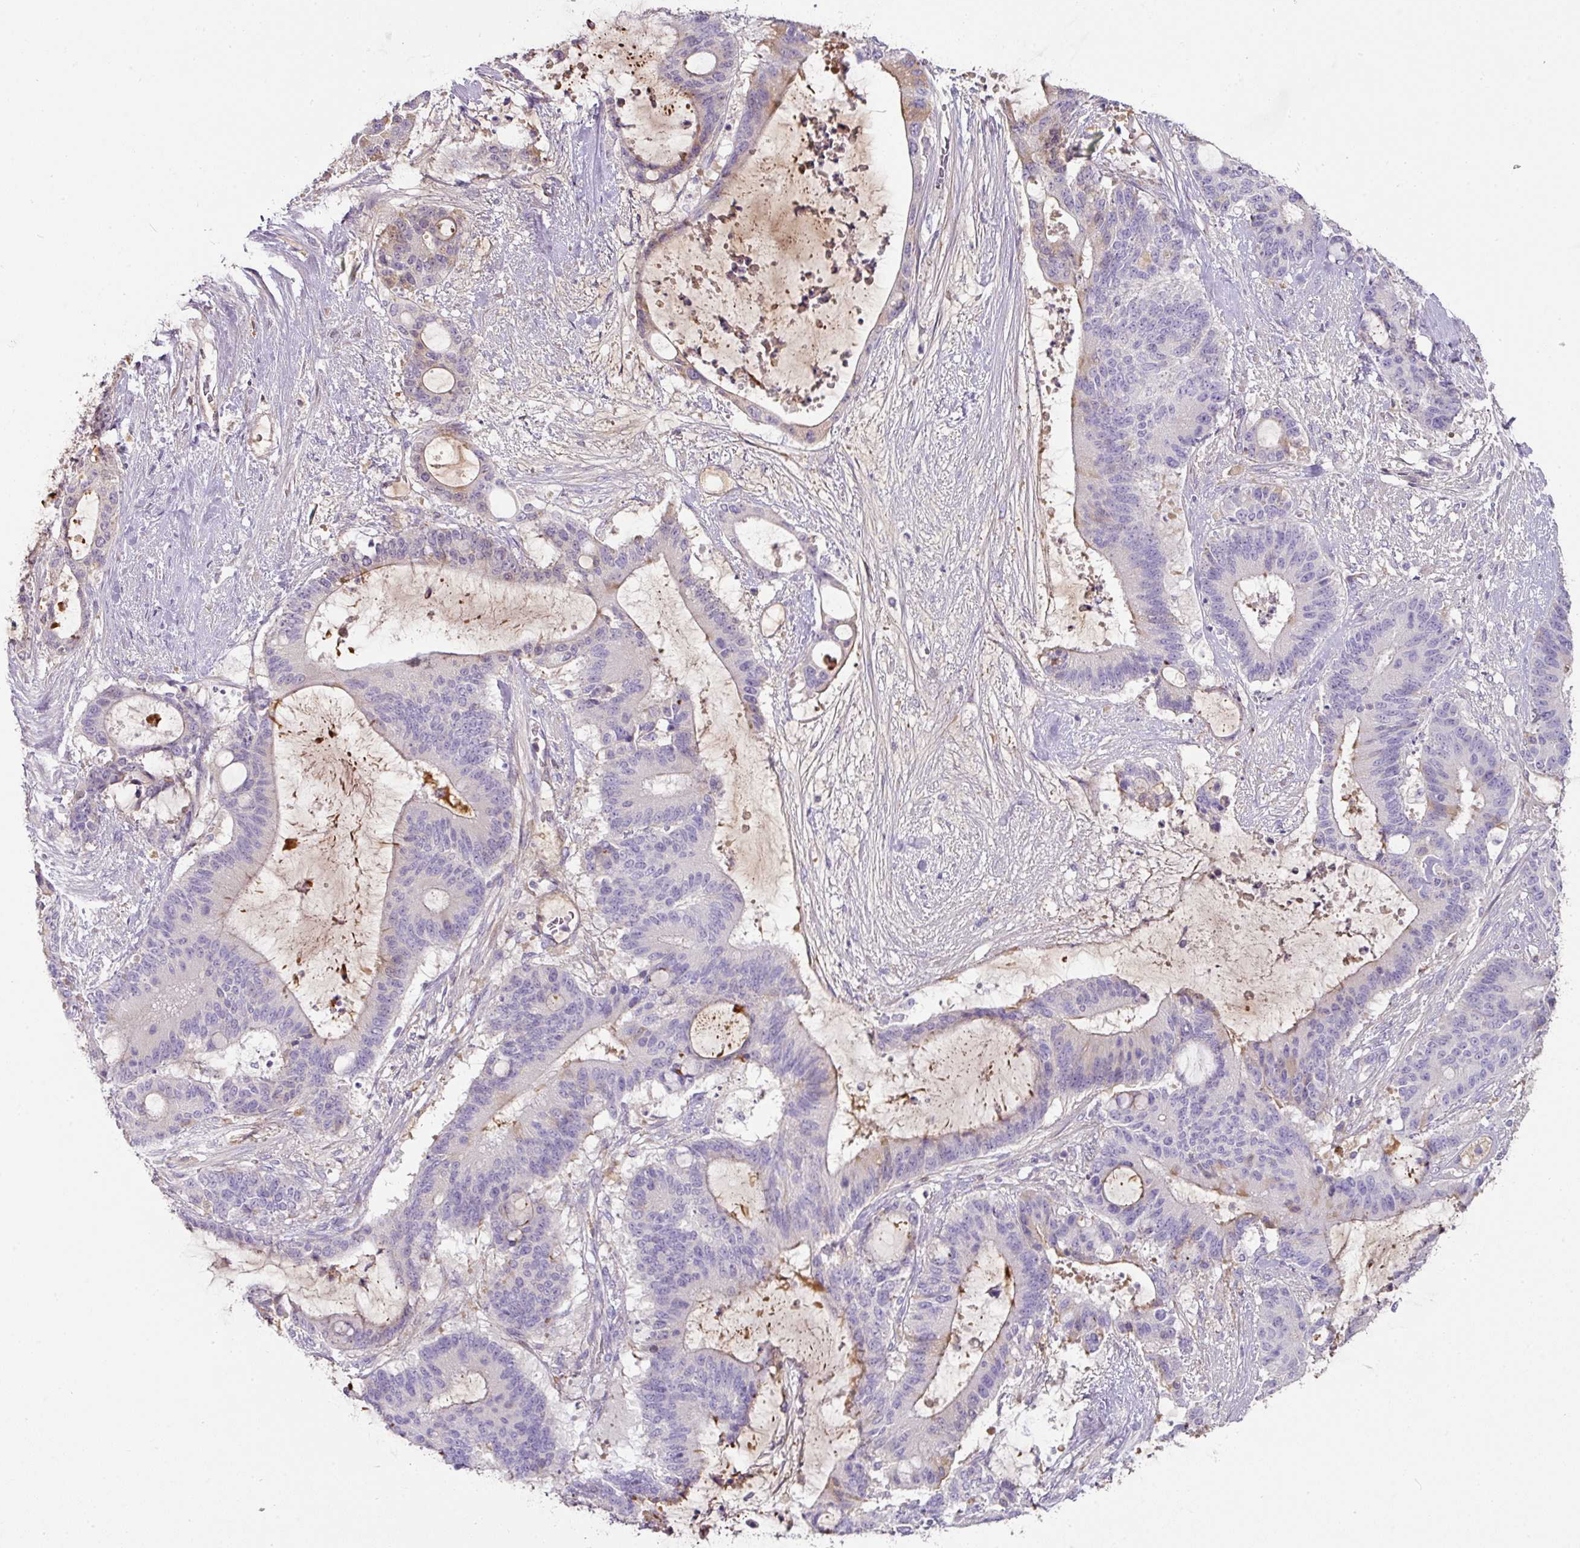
{"staining": {"intensity": "weak", "quantity": "<25%", "location": "cytoplasmic/membranous"}, "tissue": "liver cancer", "cell_type": "Tumor cells", "image_type": "cancer", "snomed": [{"axis": "morphology", "description": "Normal tissue, NOS"}, {"axis": "morphology", "description": "Cholangiocarcinoma"}, {"axis": "topography", "description": "Liver"}, {"axis": "topography", "description": "Peripheral nerve tissue"}], "caption": "A micrograph of human cholangiocarcinoma (liver) is negative for staining in tumor cells.", "gene": "CCZ1", "patient": {"sex": "female", "age": 73}}